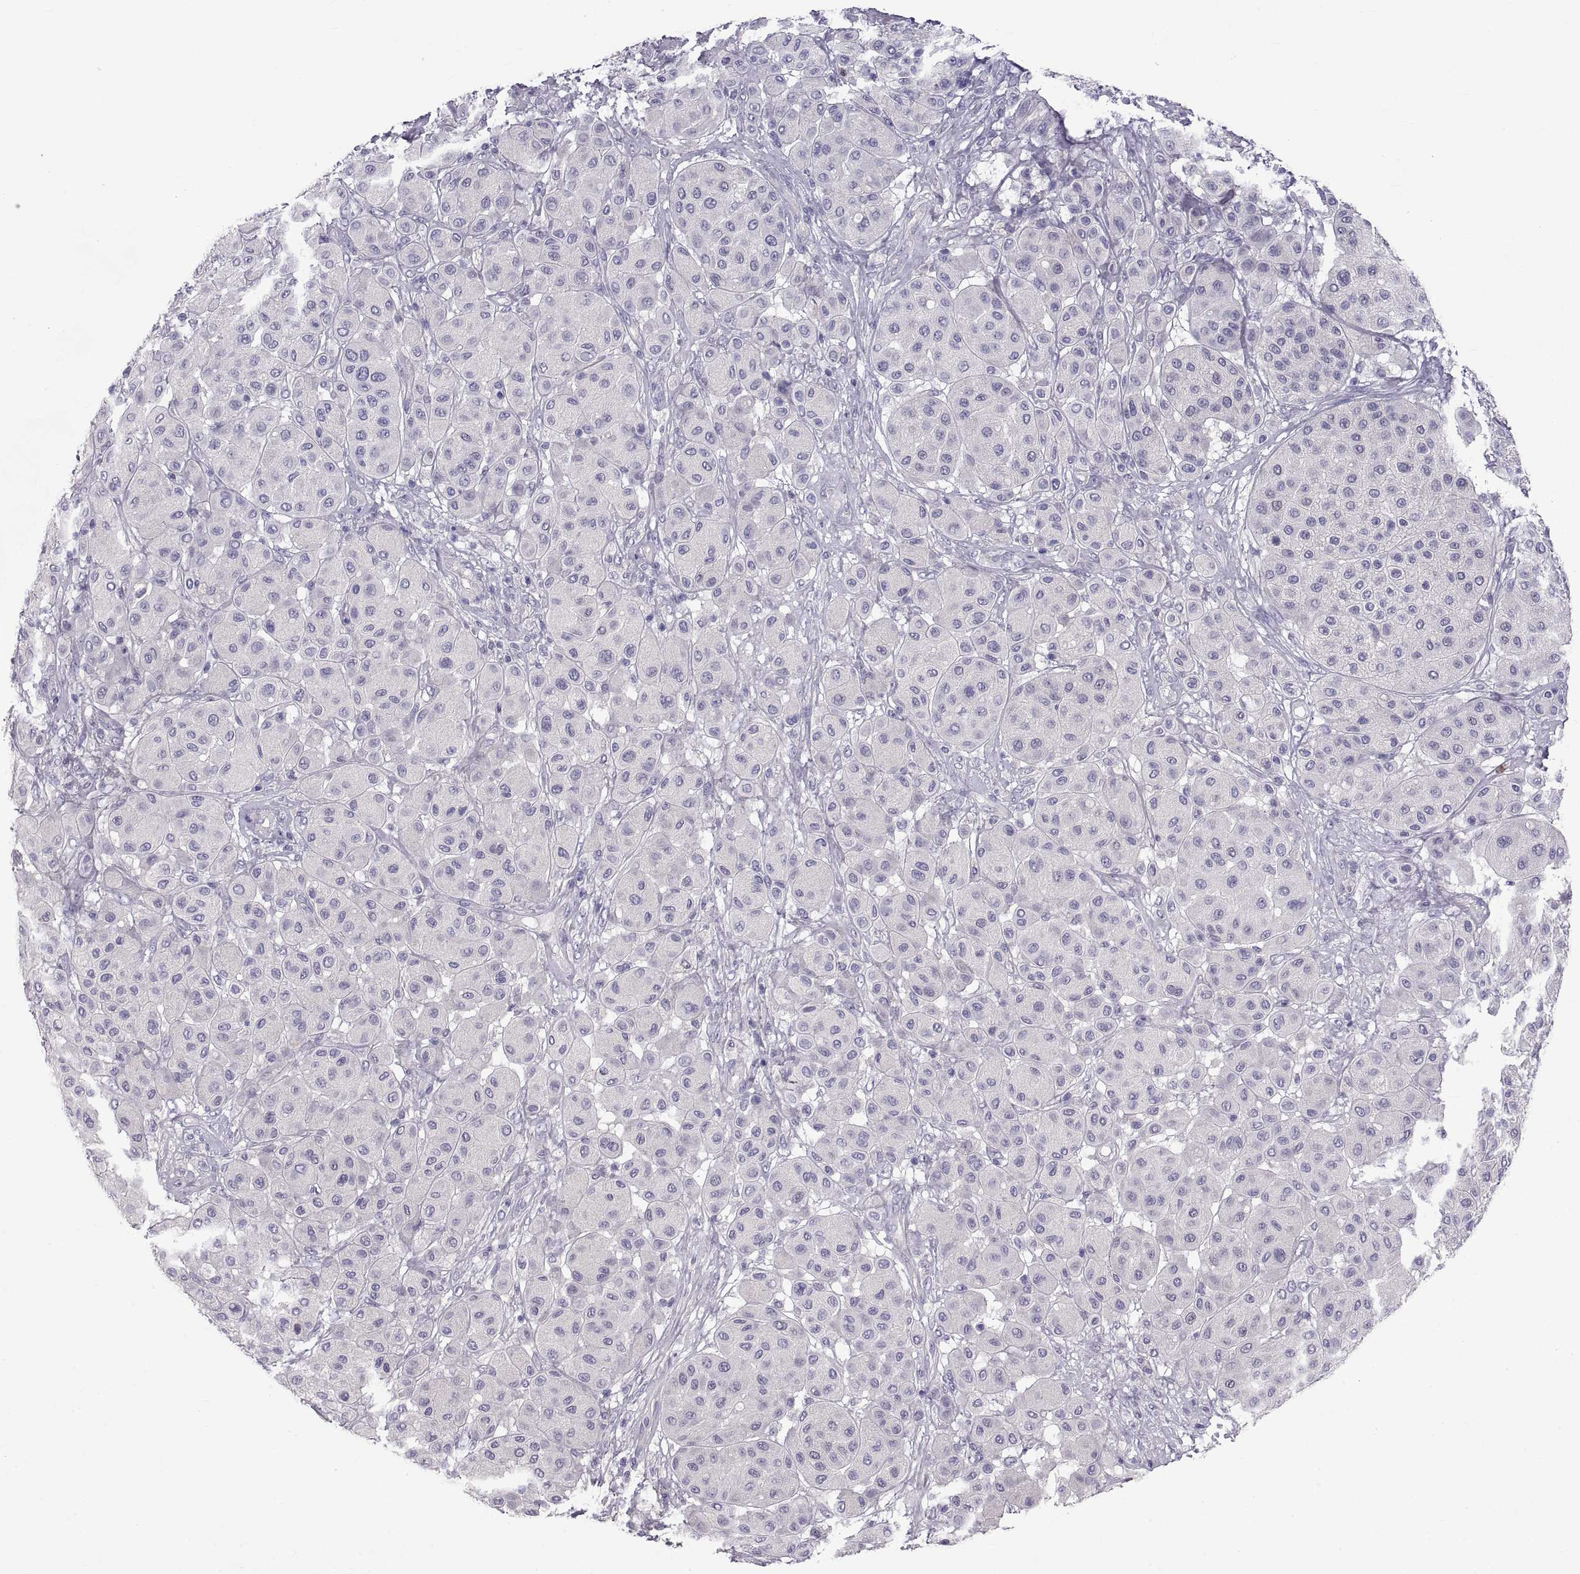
{"staining": {"intensity": "negative", "quantity": "none", "location": "none"}, "tissue": "melanoma", "cell_type": "Tumor cells", "image_type": "cancer", "snomed": [{"axis": "morphology", "description": "Malignant melanoma, Metastatic site"}, {"axis": "topography", "description": "Smooth muscle"}], "caption": "Immunohistochemical staining of human melanoma displays no significant positivity in tumor cells.", "gene": "CRYBB3", "patient": {"sex": "male", "age": 41}}